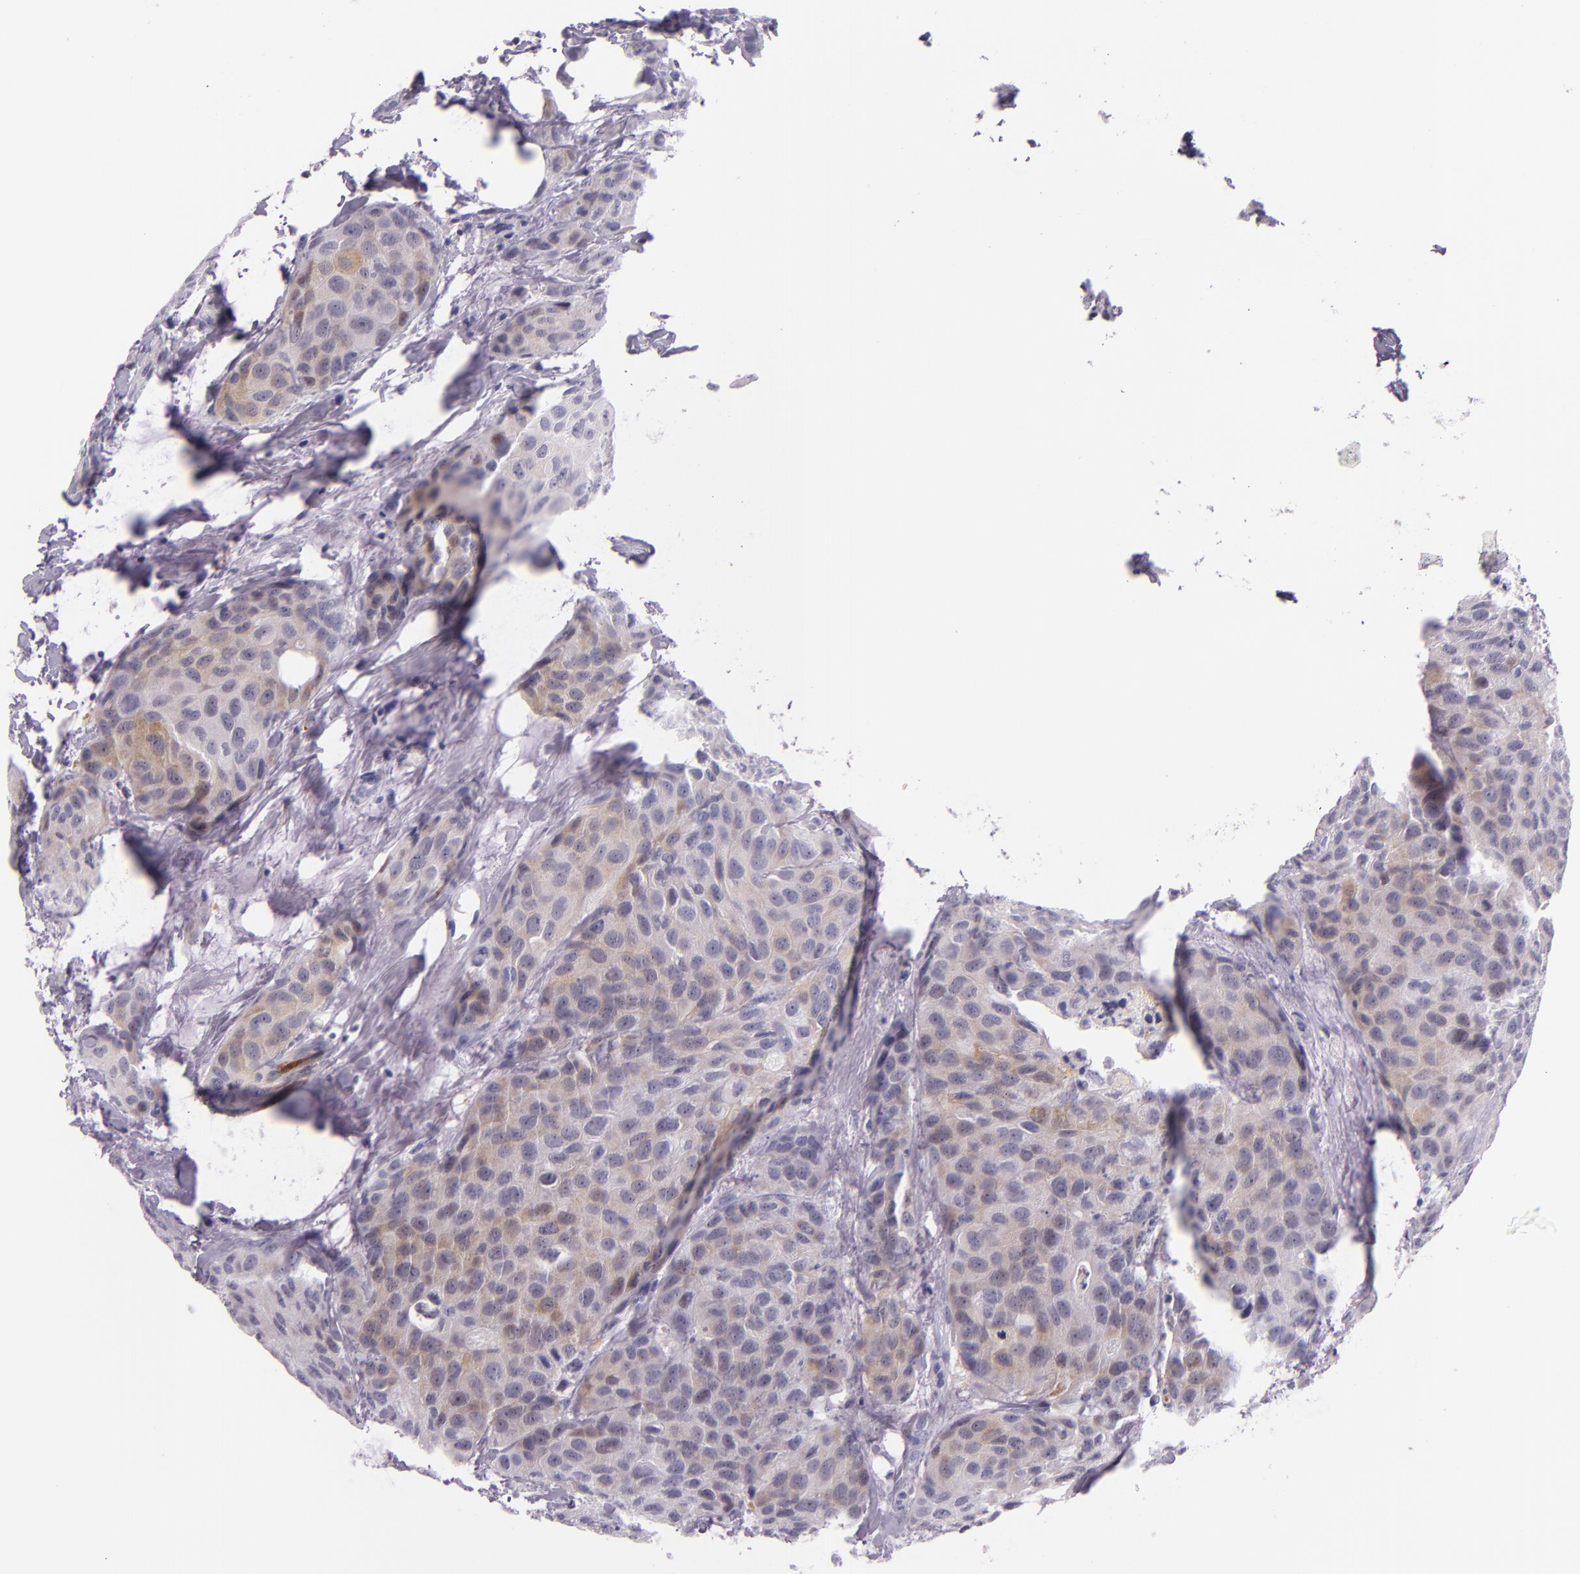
{"staining": {"intensity": "weak", "quantity": "25%-75%", "location": "cytoplasmic/membranous"}, "tissue": "breast cancer", "cell_type": "Tumor cells", "image_type": "cancer", "snomed": [{"axis": "morphology", "description": "Duct carcinoma"}, {"axis": "topography", "description": "Breast"}], "caption": "Immunohistochemistry of human breast cancer (infiltrating ductal carcinoma) reveals low levels of weak cytoplasmic/membranous positivity in approximately 25%-75% of tumor cells.", "gene": "HSP90AA1", "patient": {"sex": "female", "age": 68}}